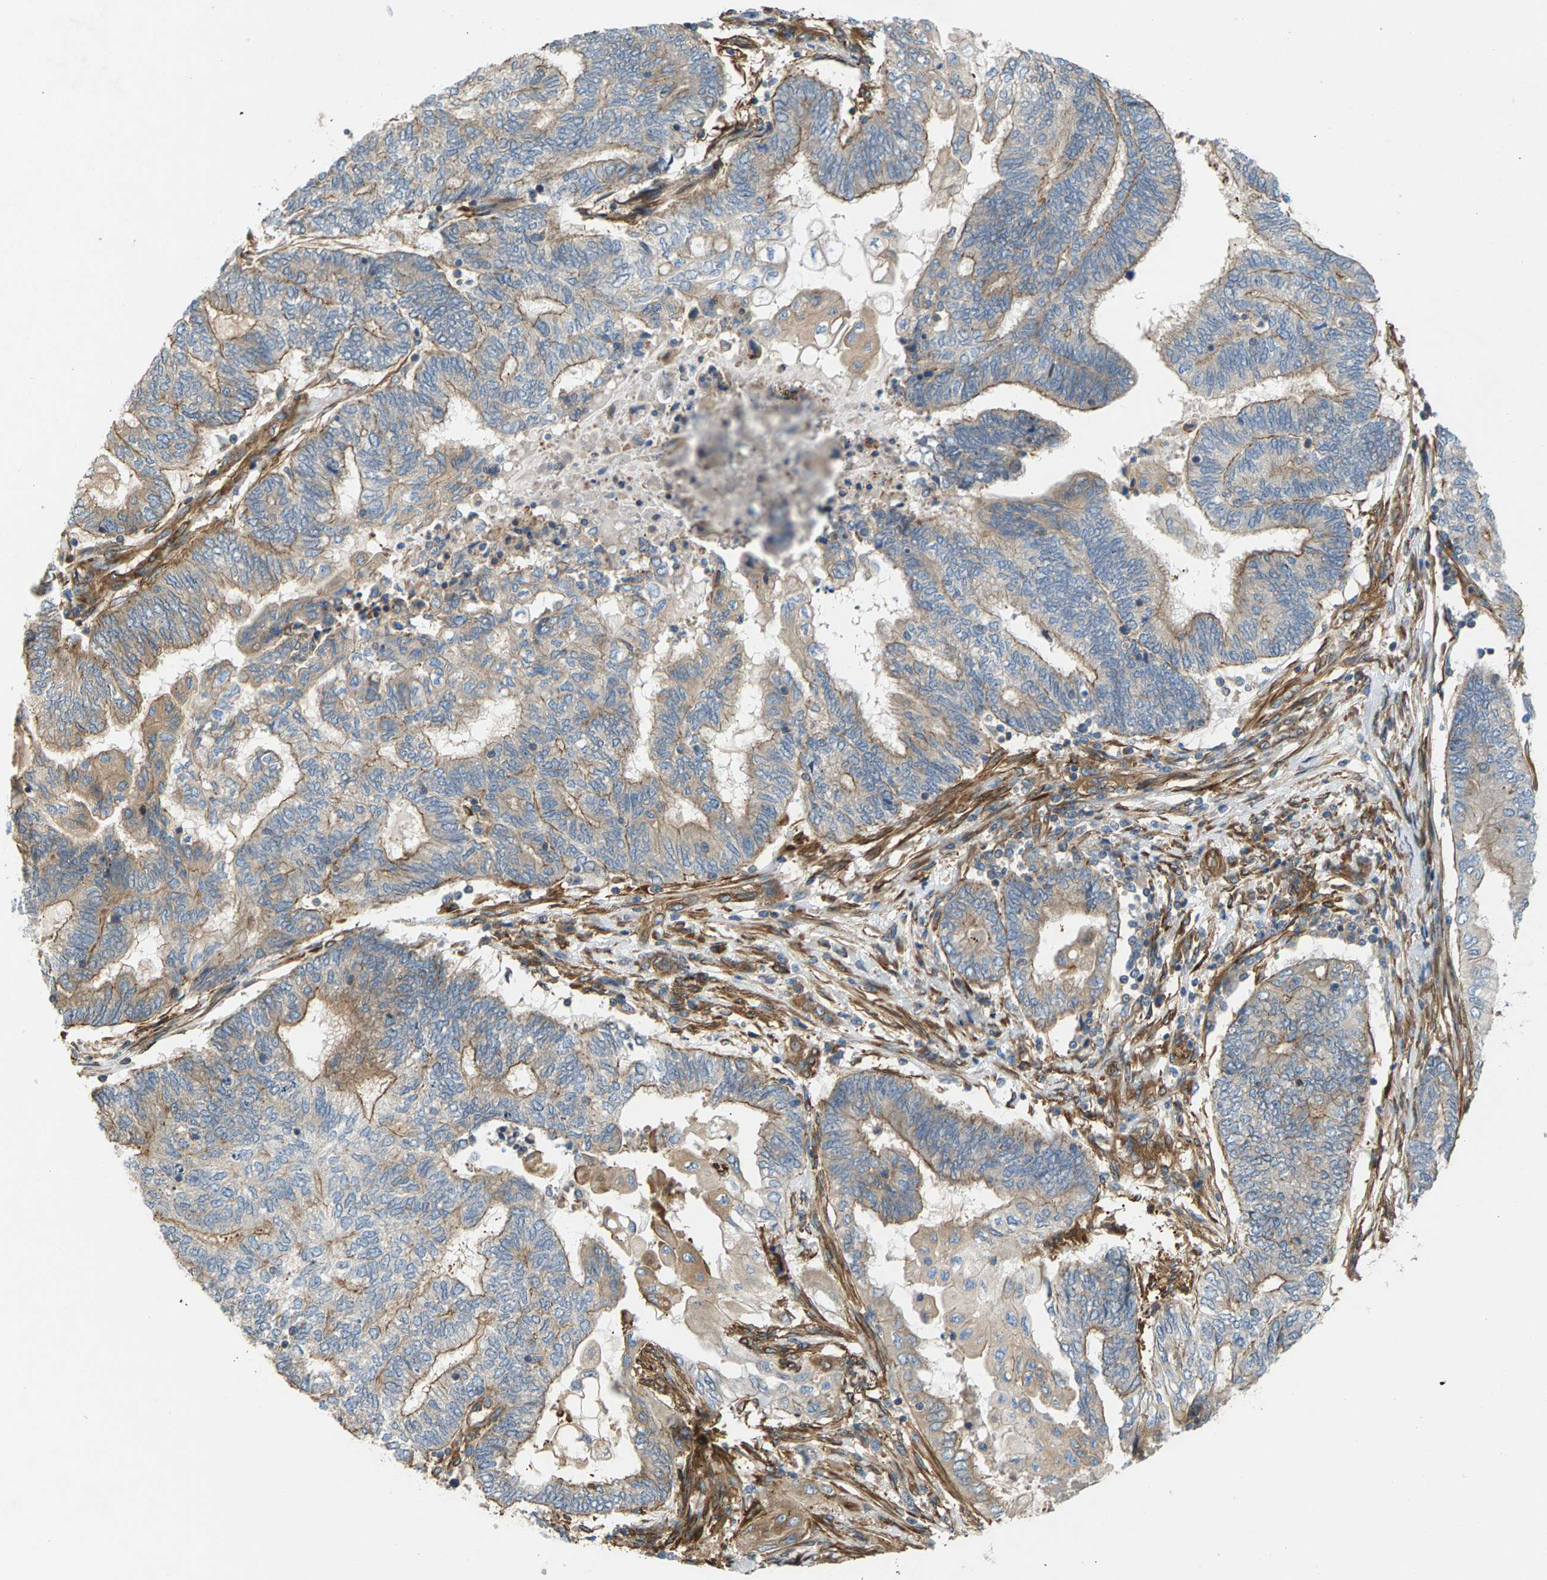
{"staining": {"intensity": "weak", "quantity": "25%-75%", "location": "cytoplasmic/membranous"}, "tissue": "endometrial cancer", "cell_type": "Tumor cells", "image_type": "cancer", "snomed": [{"axis": "morphology", "description": "Adenocarcinoma, NOS"}, {"axis": "topography", "description": "Uterus"}, {"axis": "topography", "description": "Endometrium"}], "caption": "Protein expression analysis of endometrial cancer (adenocarcinoma) shows weak cytoplasmic/membranous expression in approximately 25%-75% of tumor cells. (Brightfield microscopy of DAB IHC at high magnification).", "gene": "PDCL", "patient": {"sex": "female", "age": 70}}